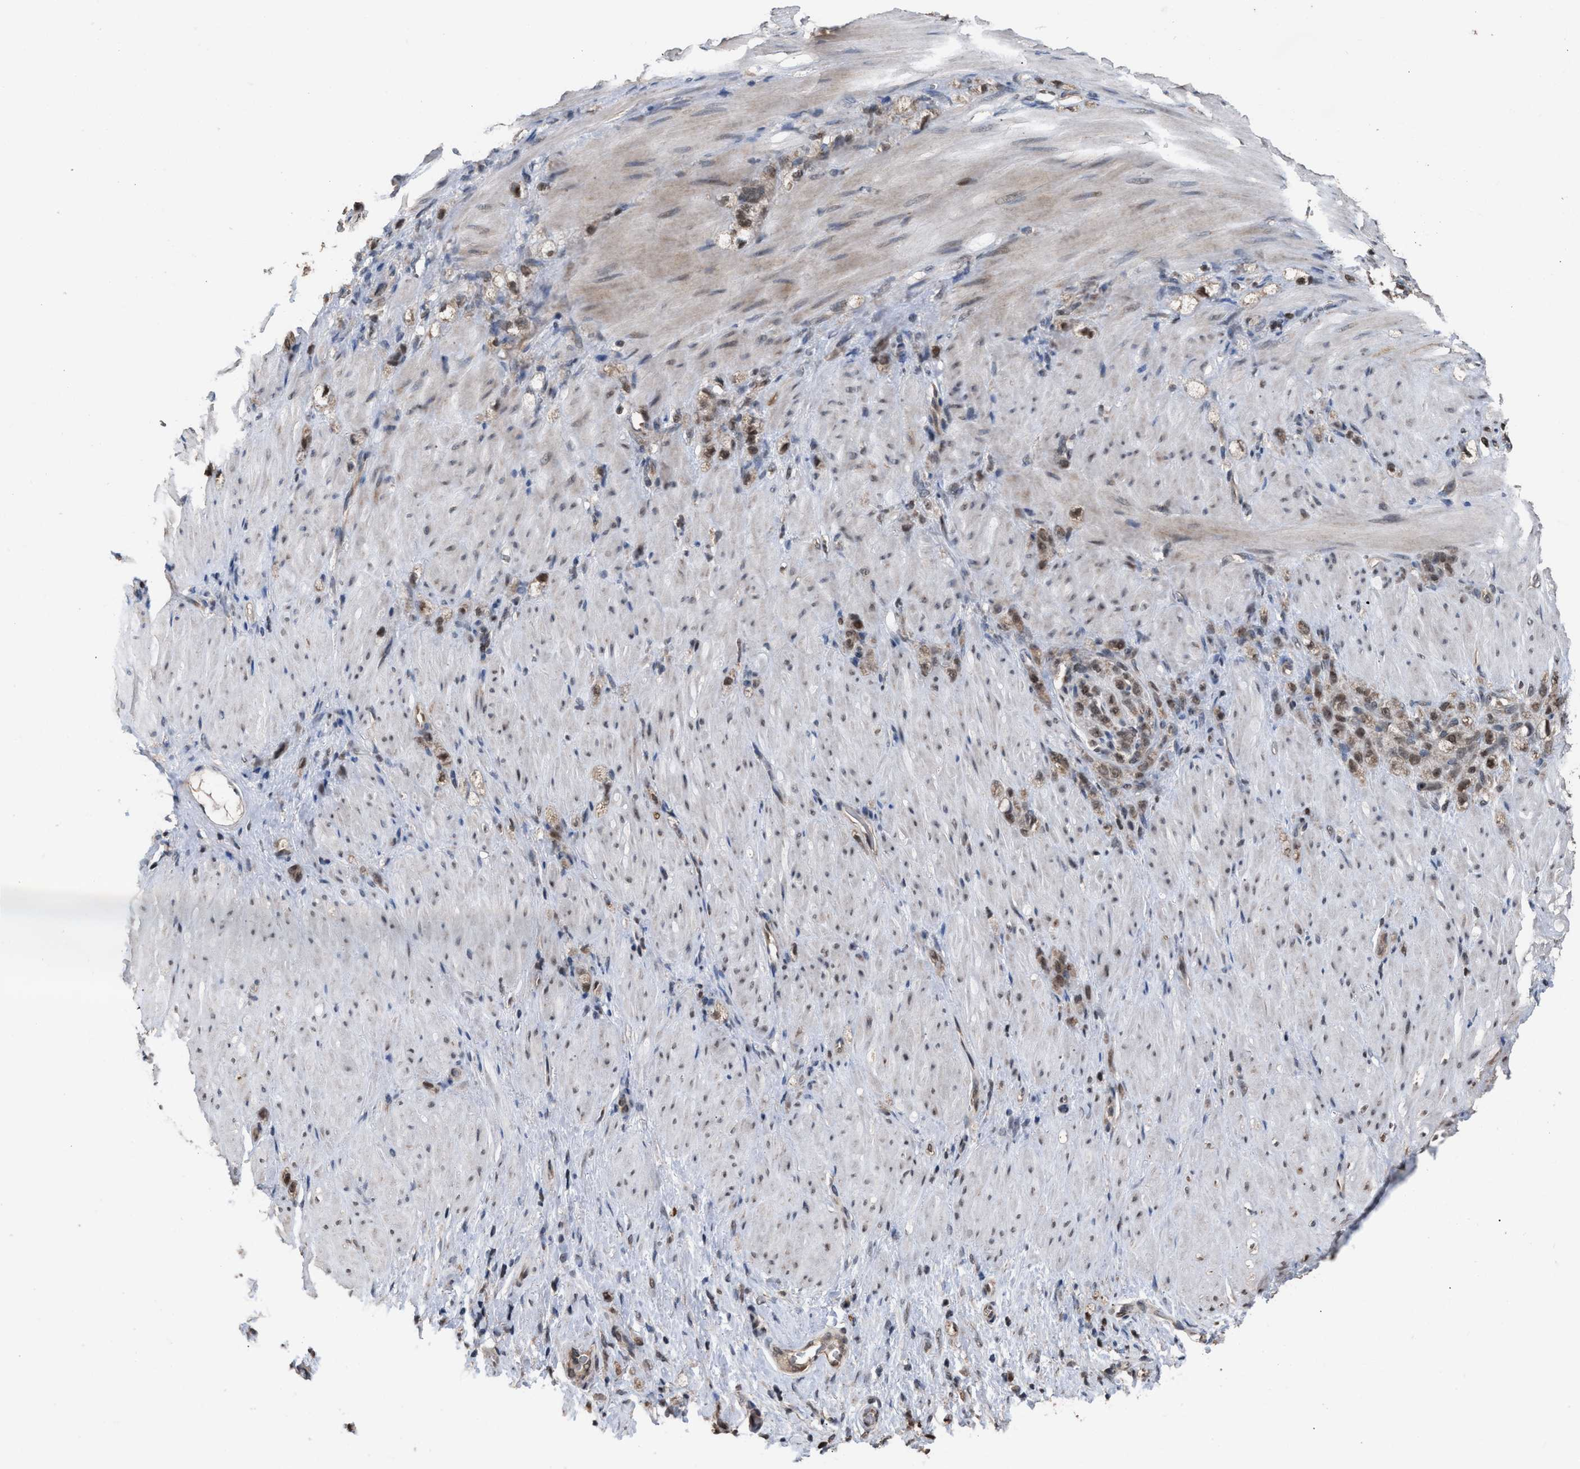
{"staining": {"intensity": "weak", "quantity": ">75%", "location": "cytoplasmic/membranous,nuclear"}, "tissue": "stomach cancer", "cell_type": "Tumor cells", "image_type": "cancer", "snomed": [{"axis": "morphology", "description": "Normal tissue, NOS"}, {"axis": "morphology", "description": "Adenocarcinoma, NOS"}, {"axis": "topography", "description": "Stomach"}], "caption": "Weak cytoplasmic/membranous and nuclear expression is identified in approximately >75% of tumor cells in adenocarcinoma (stomach).", "gene": "C9orf78", "patient": {"sex": "male", "age": 82}}